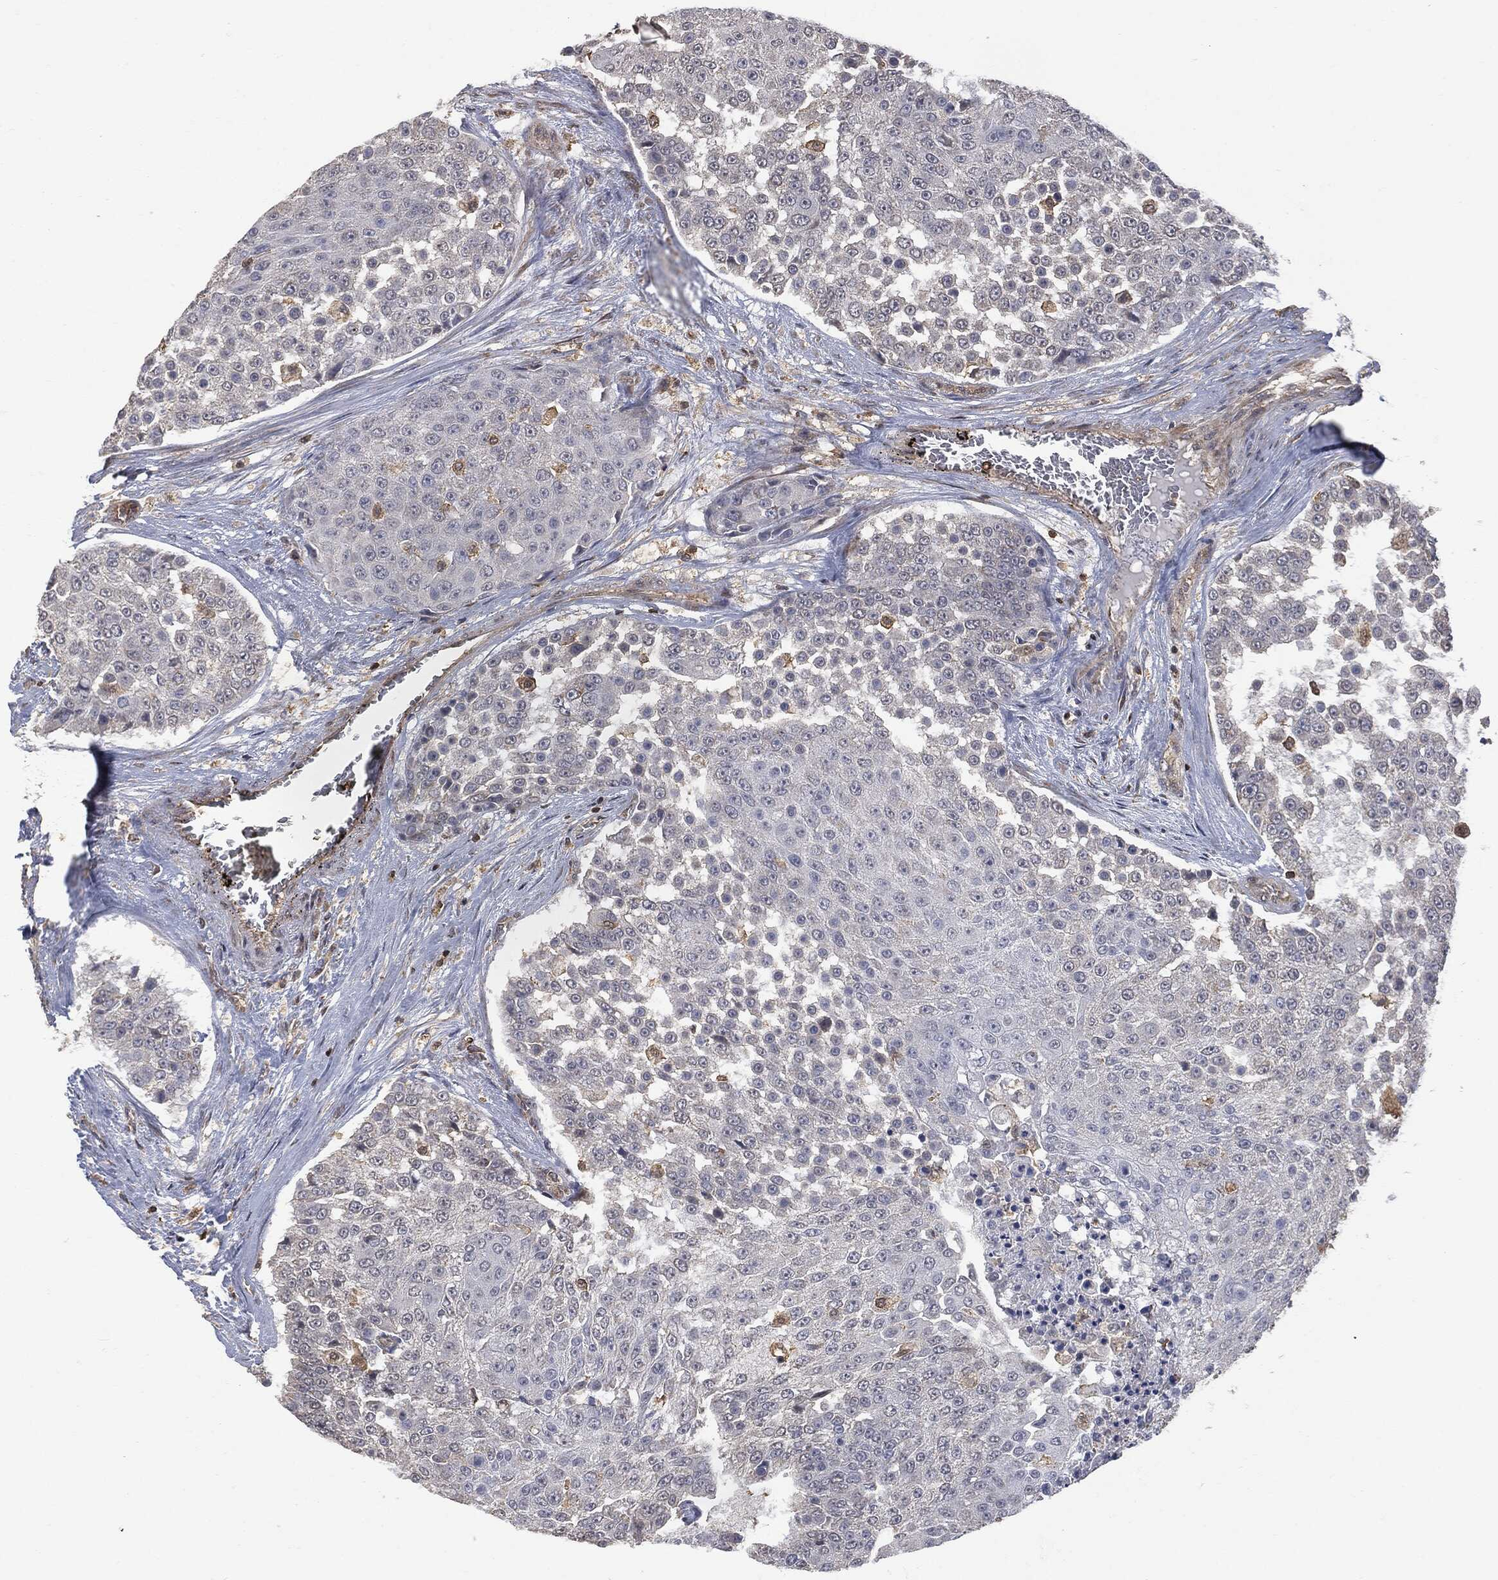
{"staining": {"intensity": "negative", "quantity": "none", "location": "none"}, "tissue": "urothelial cancer", "cell_type": "Tumor cells", "image_type": "cancer", "snomed": [{"axis": "morphology", "description": "Urothelial carcinoma, High grade"}, {"axis": "topography", "description": "Urinary bladder"}], "caption": "The micrograph exhibits no staining of tumor cells in urothelial cancer.", "gene": "PSMB10", "patient": {"sex": "female", "age": 63}}